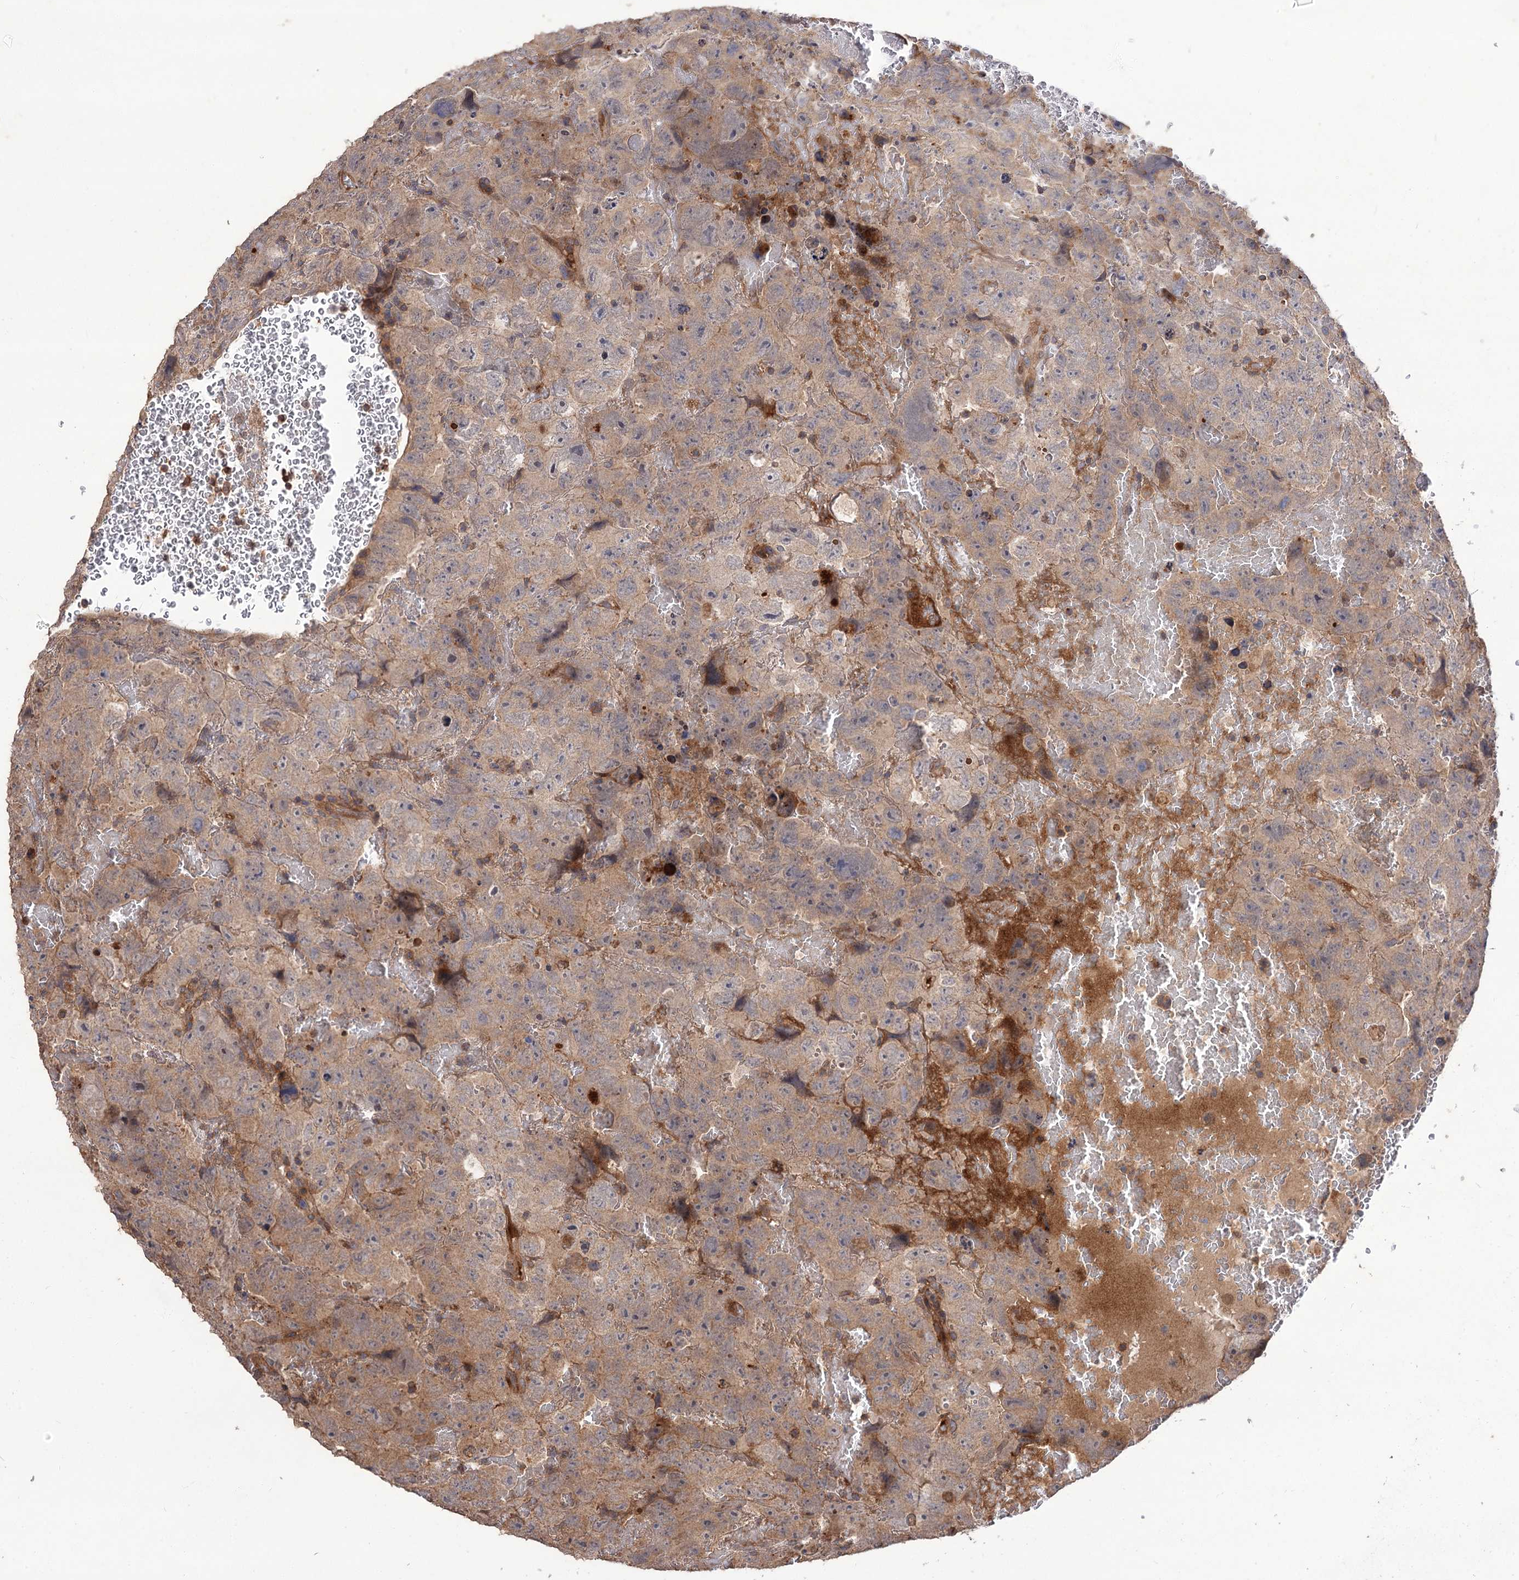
{"staining": {"intensity": "moderate", "quantity": ">75%", "location": "cytoplasmic/membranous"}, "tissue": "testis cancer", "cell_type": "Tumor cells", "image_type": "cancer", "snomed": [{"axis": "morphology", "description": "Carcinoma, Embryonal, NOS"}, {"axis": "topography", "description": "Testis"}], "caption": "A high-resolution micrograph shows immunohistochemistry (IHC) staining of testis cancer (embryonal carcinoma), which demonstrates moderate cytoplasmic/membranous staining in about >75% of tumor cells.", "gene": "FBXW8", "patient": {"sex": "male", "age": 45}}